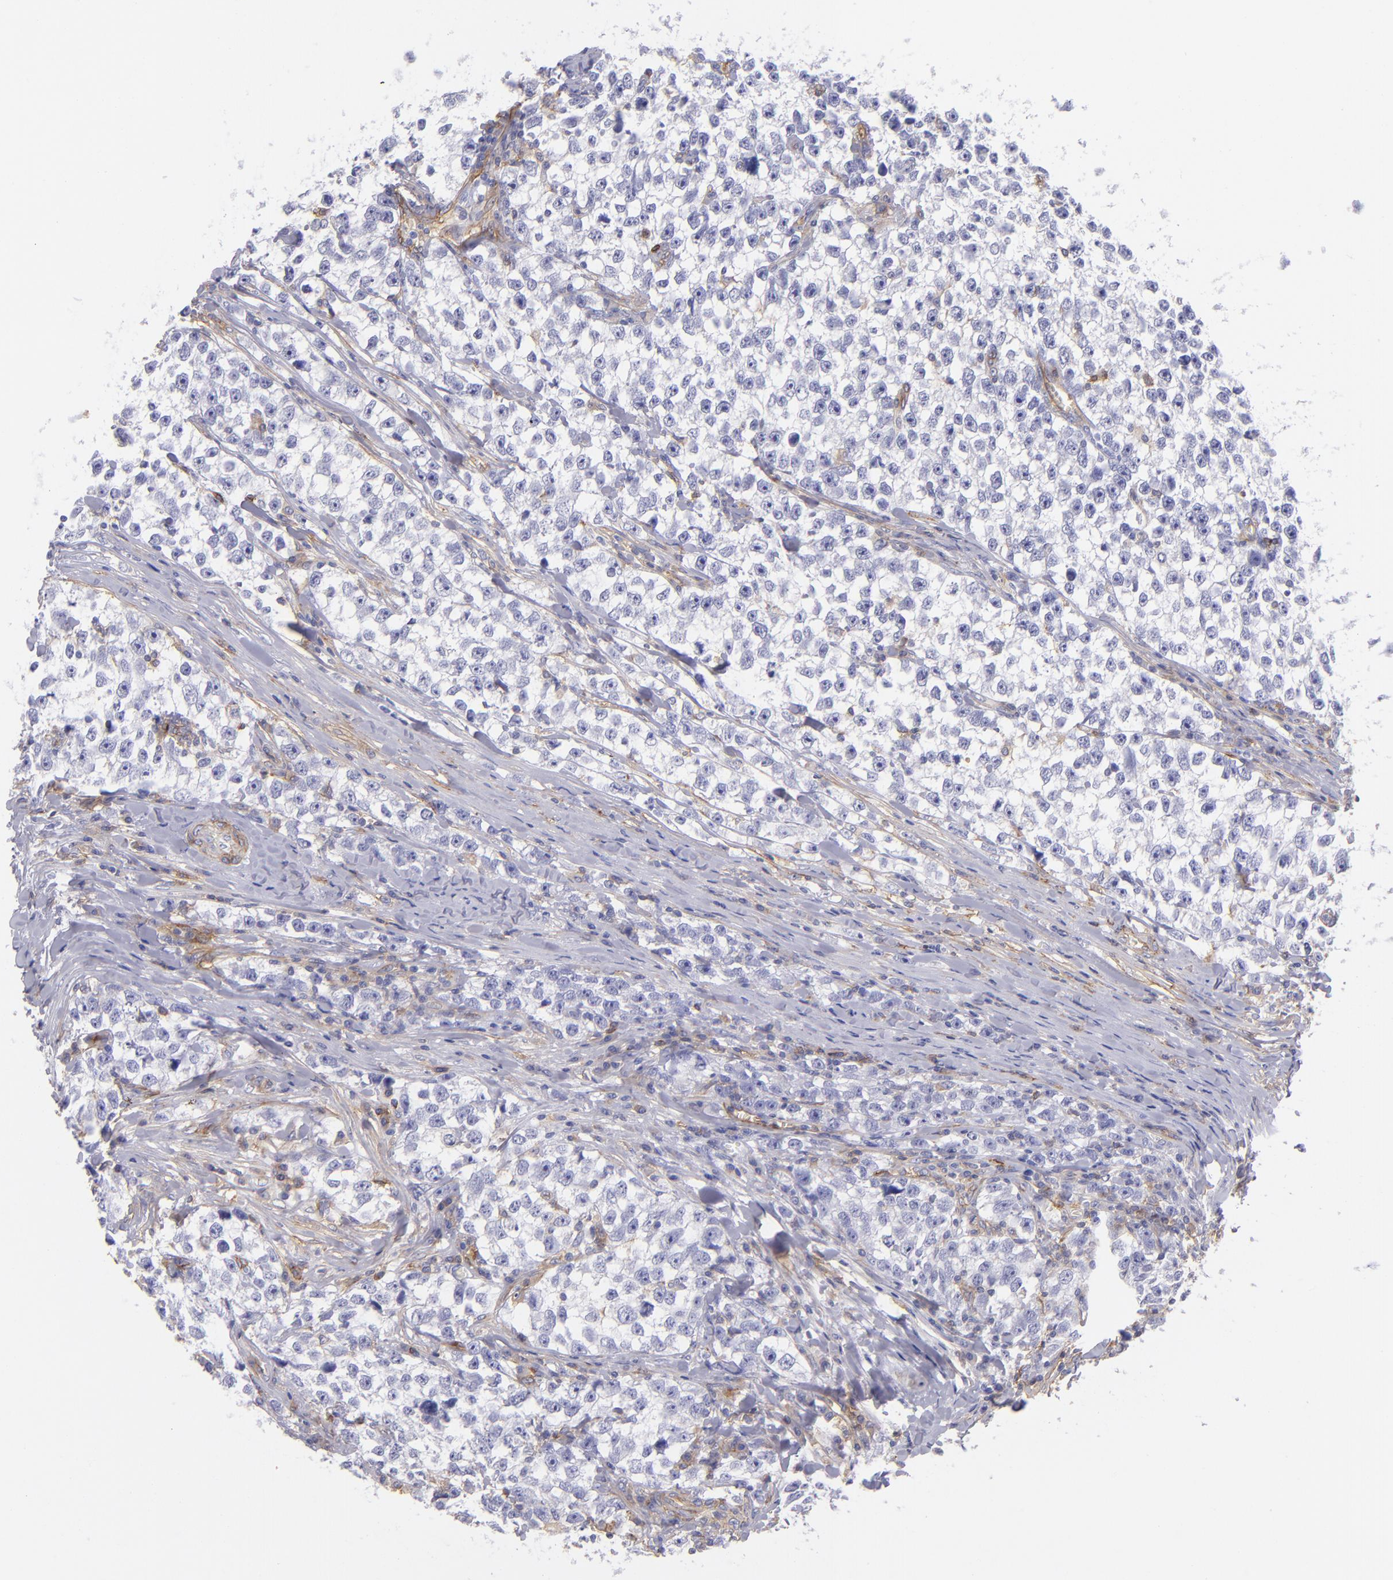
{"staining": {"intensity": "negative", "quantity": "none", "location": "none"}, "tissue": "testis cancer", "cell_type": "Tumor cells", "image_type": "cancer", "snomed": [{"axis": "morphology", "description": "Seminoma, NOS"}, {"axis": "morphology", "description": "Carcinoma, Embryonal, NOS"}, {"axis": "topography", "description": "Testis"}], "caption": "The micrograph displays no significant staining in tumor cells of testis cancer (seminoma). Nuclei are stained in blue.", "gene": "ENTPD1", "patient": {"sex": "male", "age": 30}}